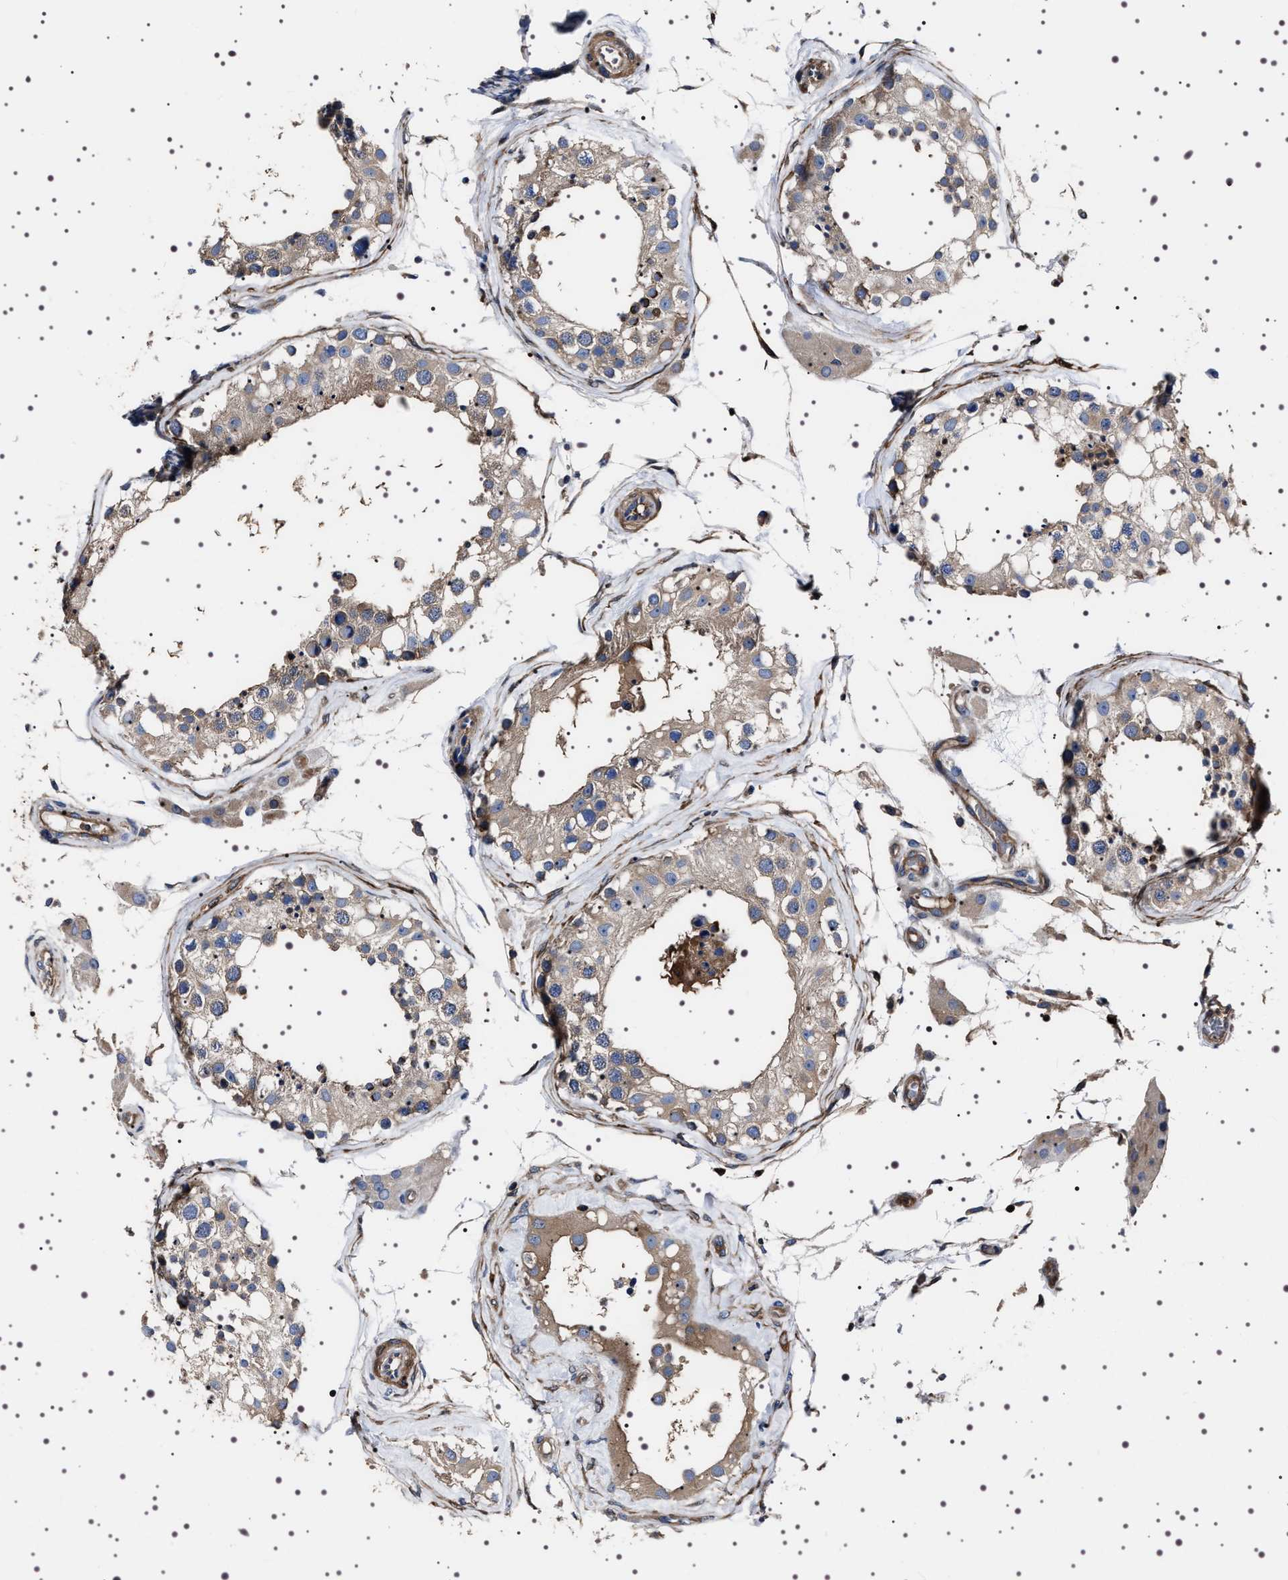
{"staining": {"intensity": "weak", "quantity": "25%-75%", "location": "cytoplasmic/membranous"}, "tissue": "testis", "cell_type": "Cells in seminiferous ducts", "image_type": "normal", "snomed": [{"axis": "morphology", "description": "Normal tissue, NOS"}, {"axis": "topography", "description": "Testis"}], "caption": "This histopathology image displays IHC staining of benign testis, with low weak cytoplasmic/membranous expression in about 25%-75% of cells in seminiferous ducts.", "gene": "WDR1", "patient": {"sex": "male", "age": 68}}